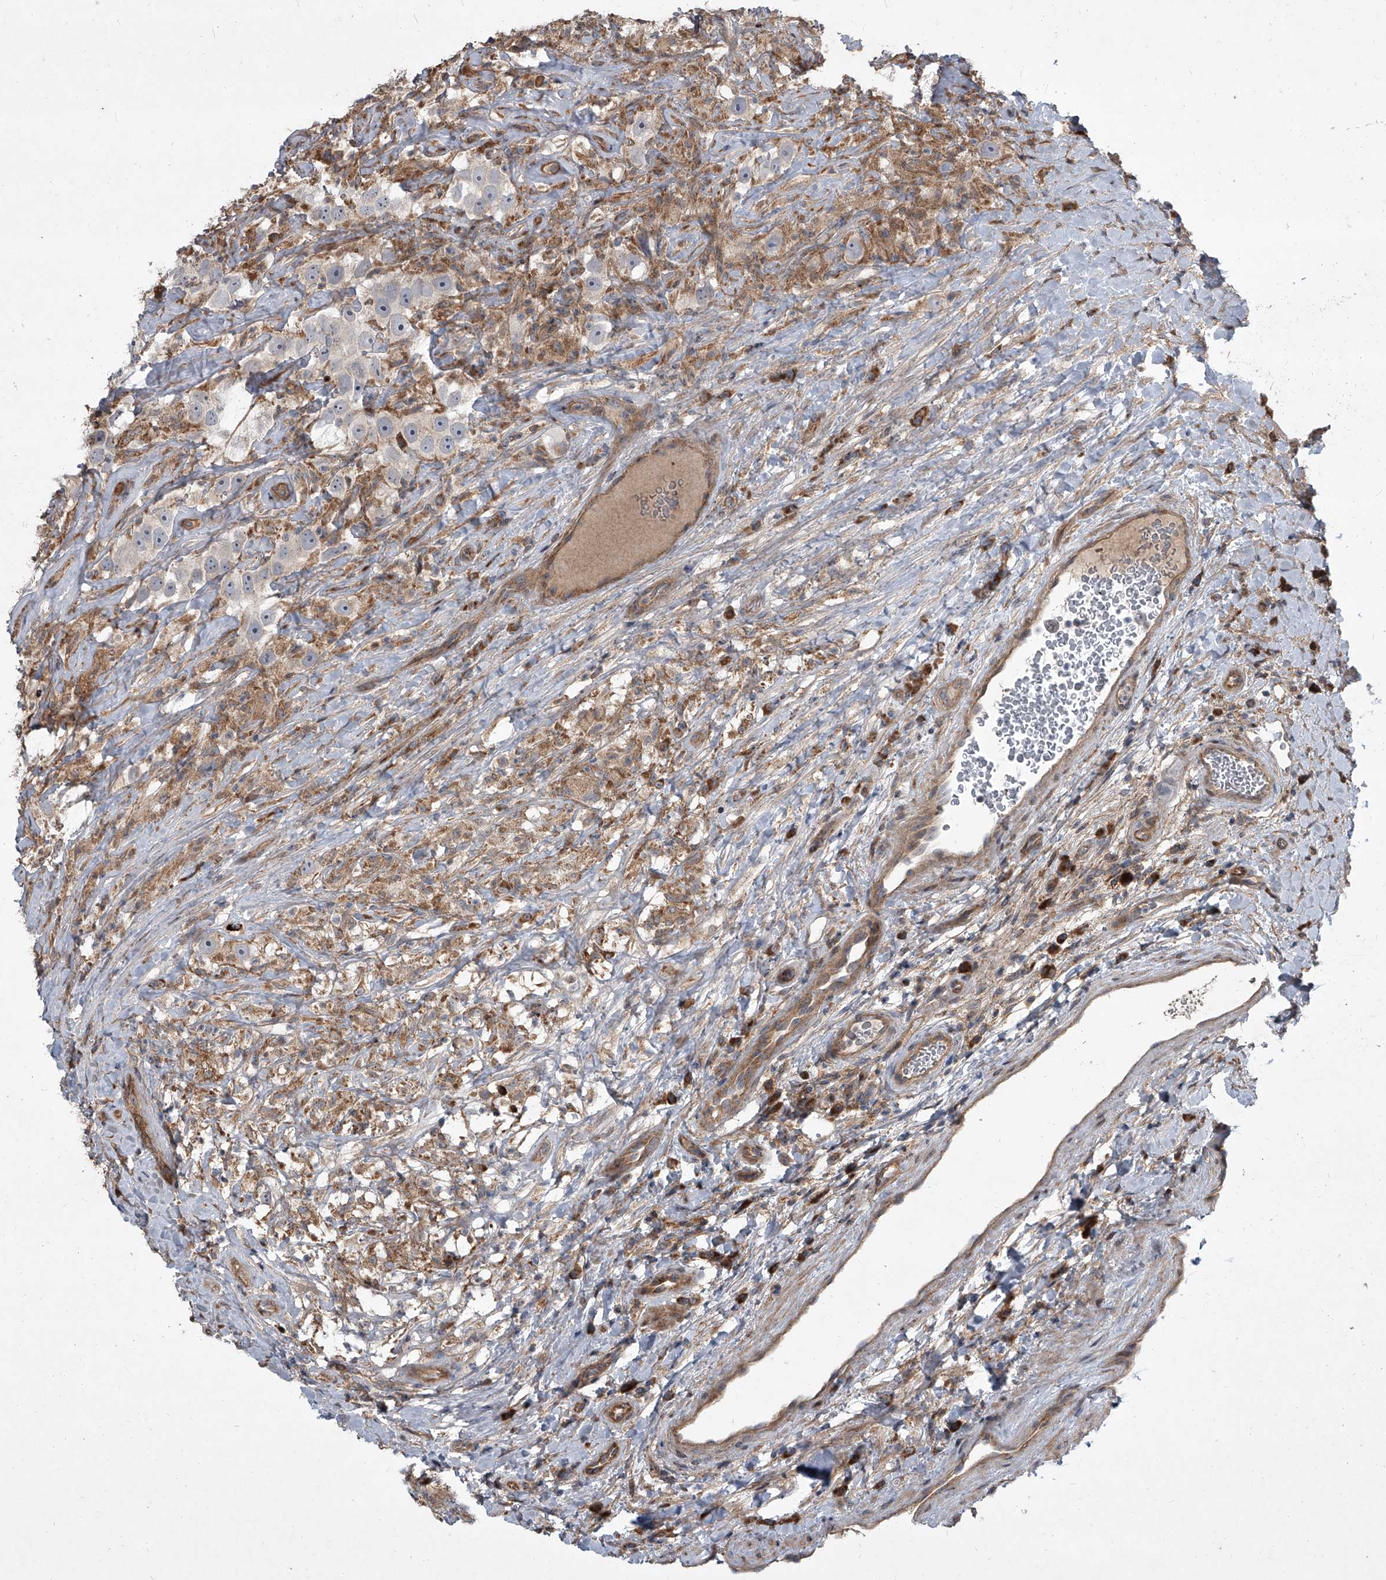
{"staining": {"intensity": "moderate", "quantity": "<25%", "location": "cytoplasmic/membranous"}, "tissue": "testis cancer", "cell_type": "Tumor cells", "image_type": "cancer", "snomed": [{"axis": "morphology", "description": "Seminoma, NOS"}, {"axis": "topography", "description": "Testis"}], "caption": "About <25% of tumor cells in human testis cancer (seminoma) reveal moderate cytoplasmic/membranous protein positivity as visualized by brown immunohistochemical staining.", "gene": "EVA1C", "patient": {"sex": "male", "age": 49}}